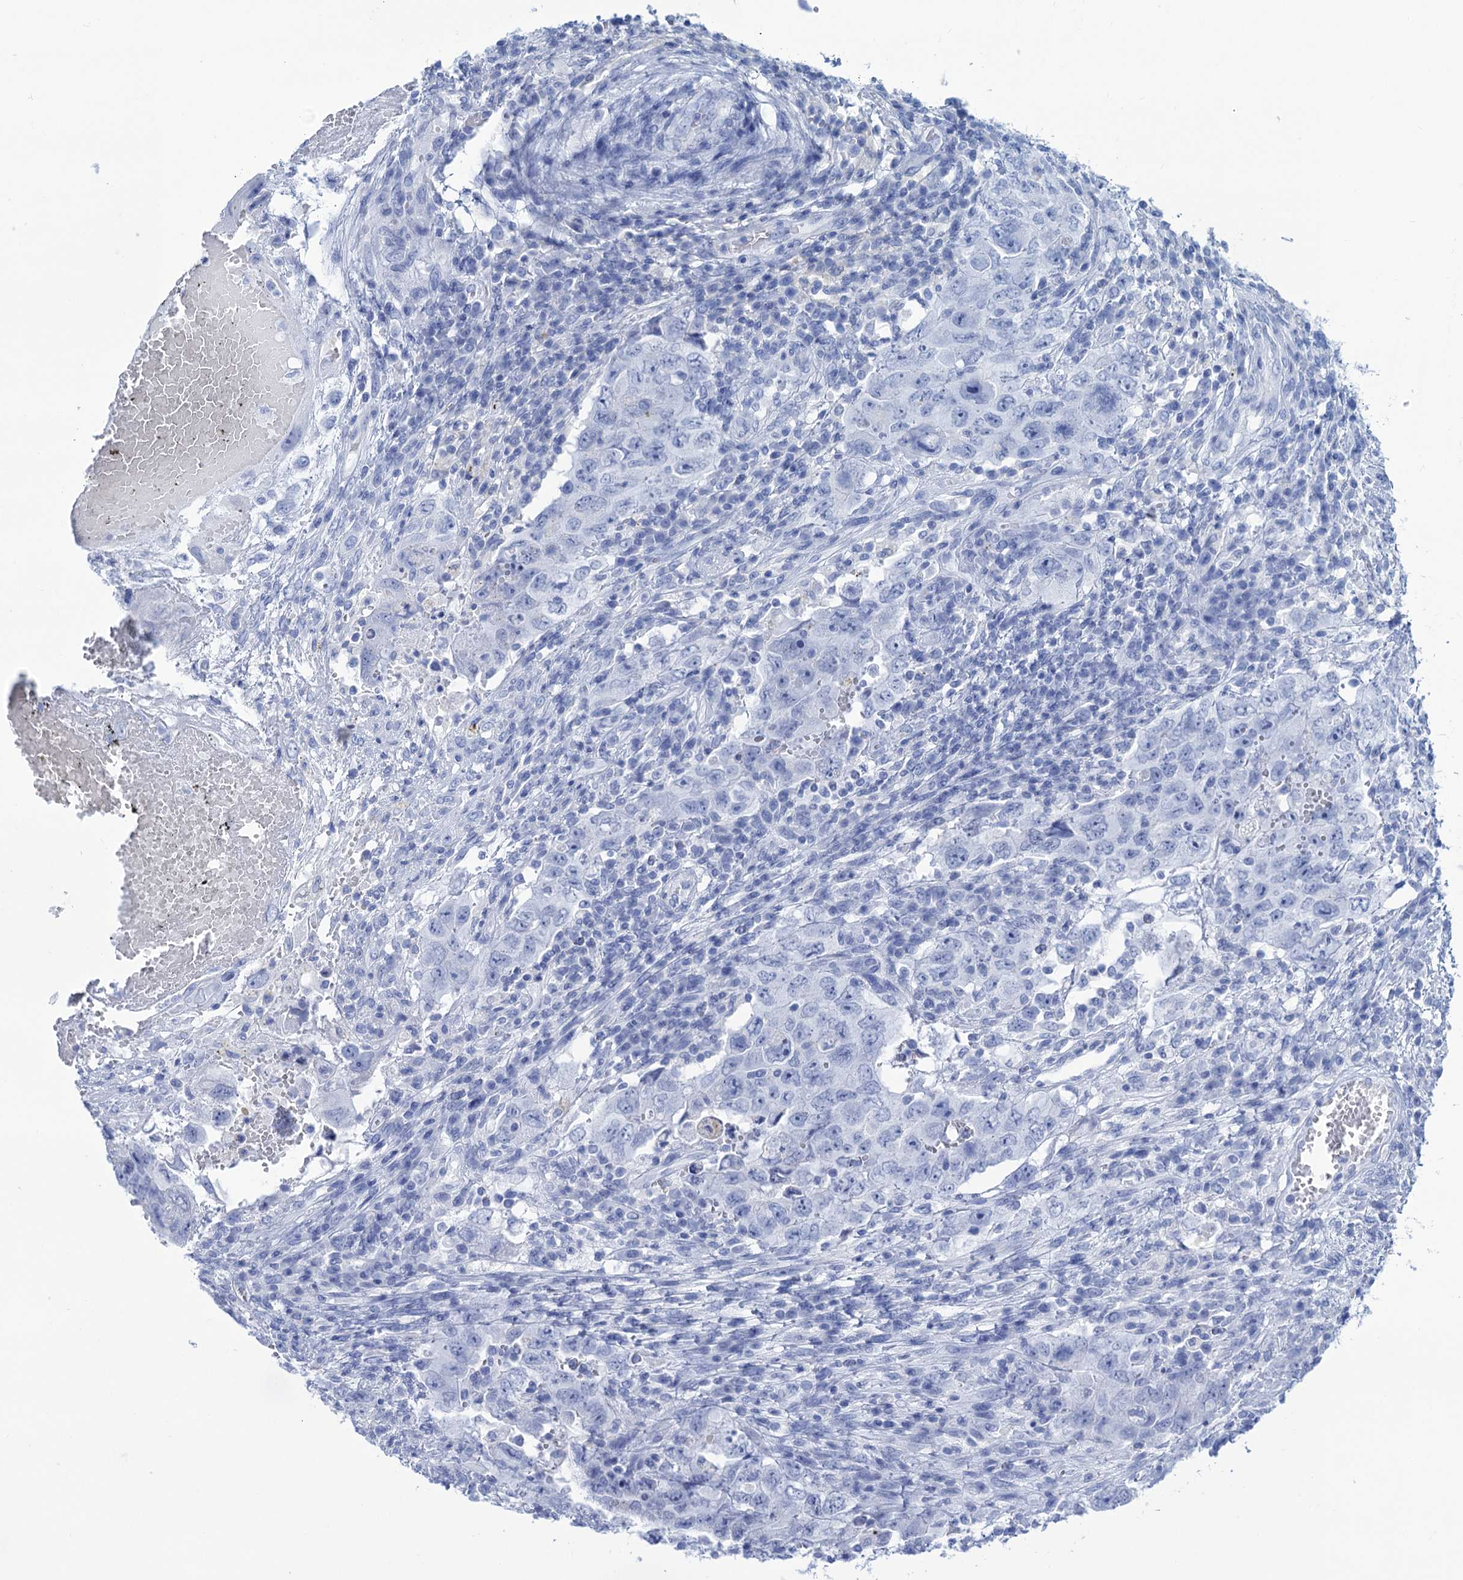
{"staining": {"intensity": "negative", "quantity": "none", "location": "none"}, "tissue": "testis cancer", "cell_type": "Tumor cells", "image_type": "cancer", "snomed": [{"axis": "morphology", "description": "Carcinoma, Embryonal, NOS"}, {"axis": "topography", "description": "Testis"}], "caption": "Testis cancer stained for a protein using immunohistochemistry (IHC) reveals no staining tumor cells.", "gene": "CABYR", "patient": {"sex": "male", "age": 26}}